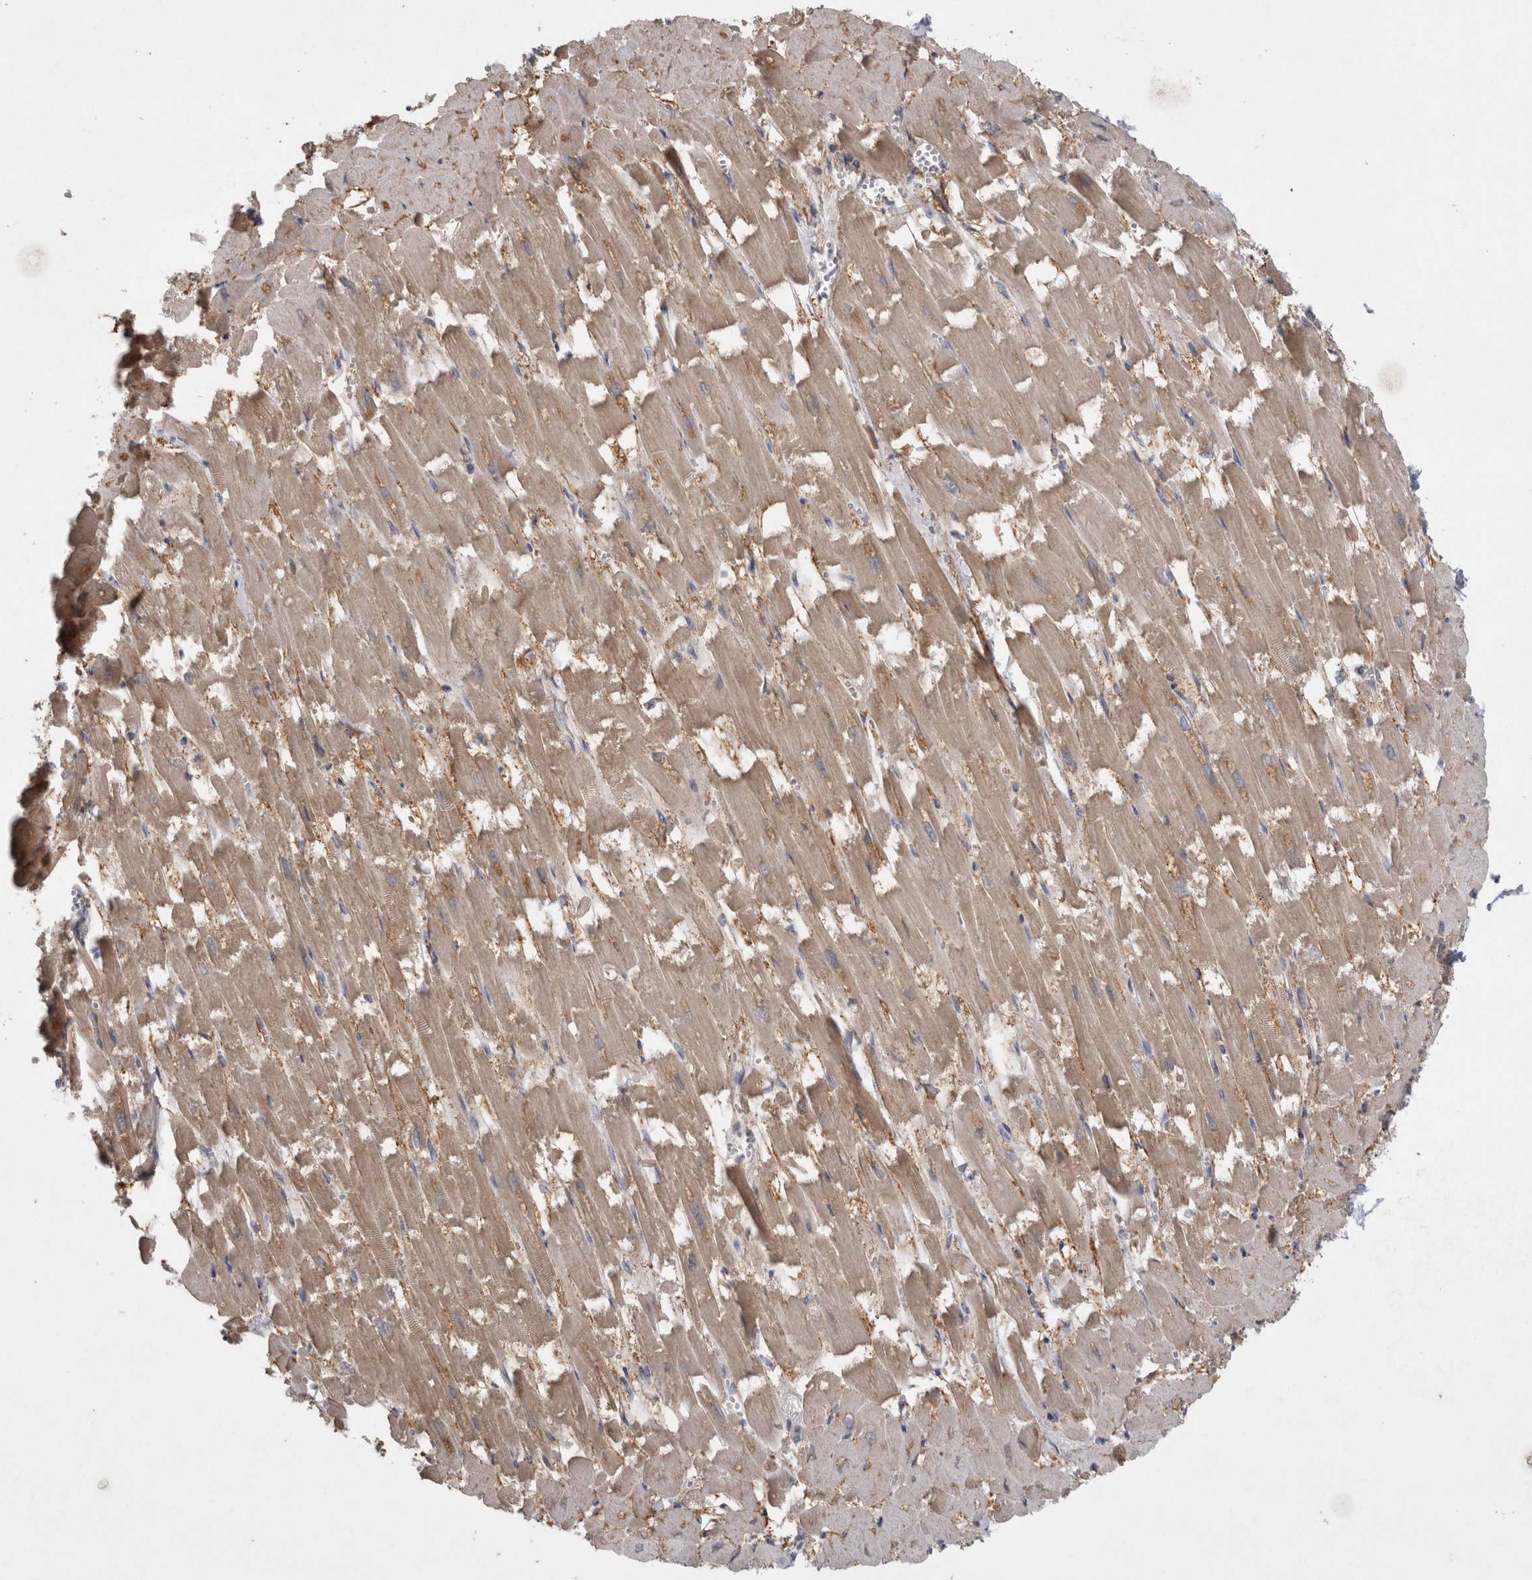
{"staining": {"intensity": "moderate", "quantity": "25%-75%", "location": "cytoplasmic/membranous"}, "tissue": "heart muscle", "cell_type": "Cardiomyocytes", "image_type": "normal", "snomed": [{"axis": "morphology", "description": "Normal tissue, NOS"}, {"axis": "topography", "description": "Heart"}], "caption": "Moderate cytoplasmic/membranous protein expression is identified in approximately 25%-75% of cardiomyocytes in heart muscle. Using DAB (3,3'-diaminobenzidine) (brown) and hematoxylin (blue) stains, captured at high magnification using brightfield microscopy.", "gene": "LRRC40", "patient": {"sex": "male", "age": 54}}